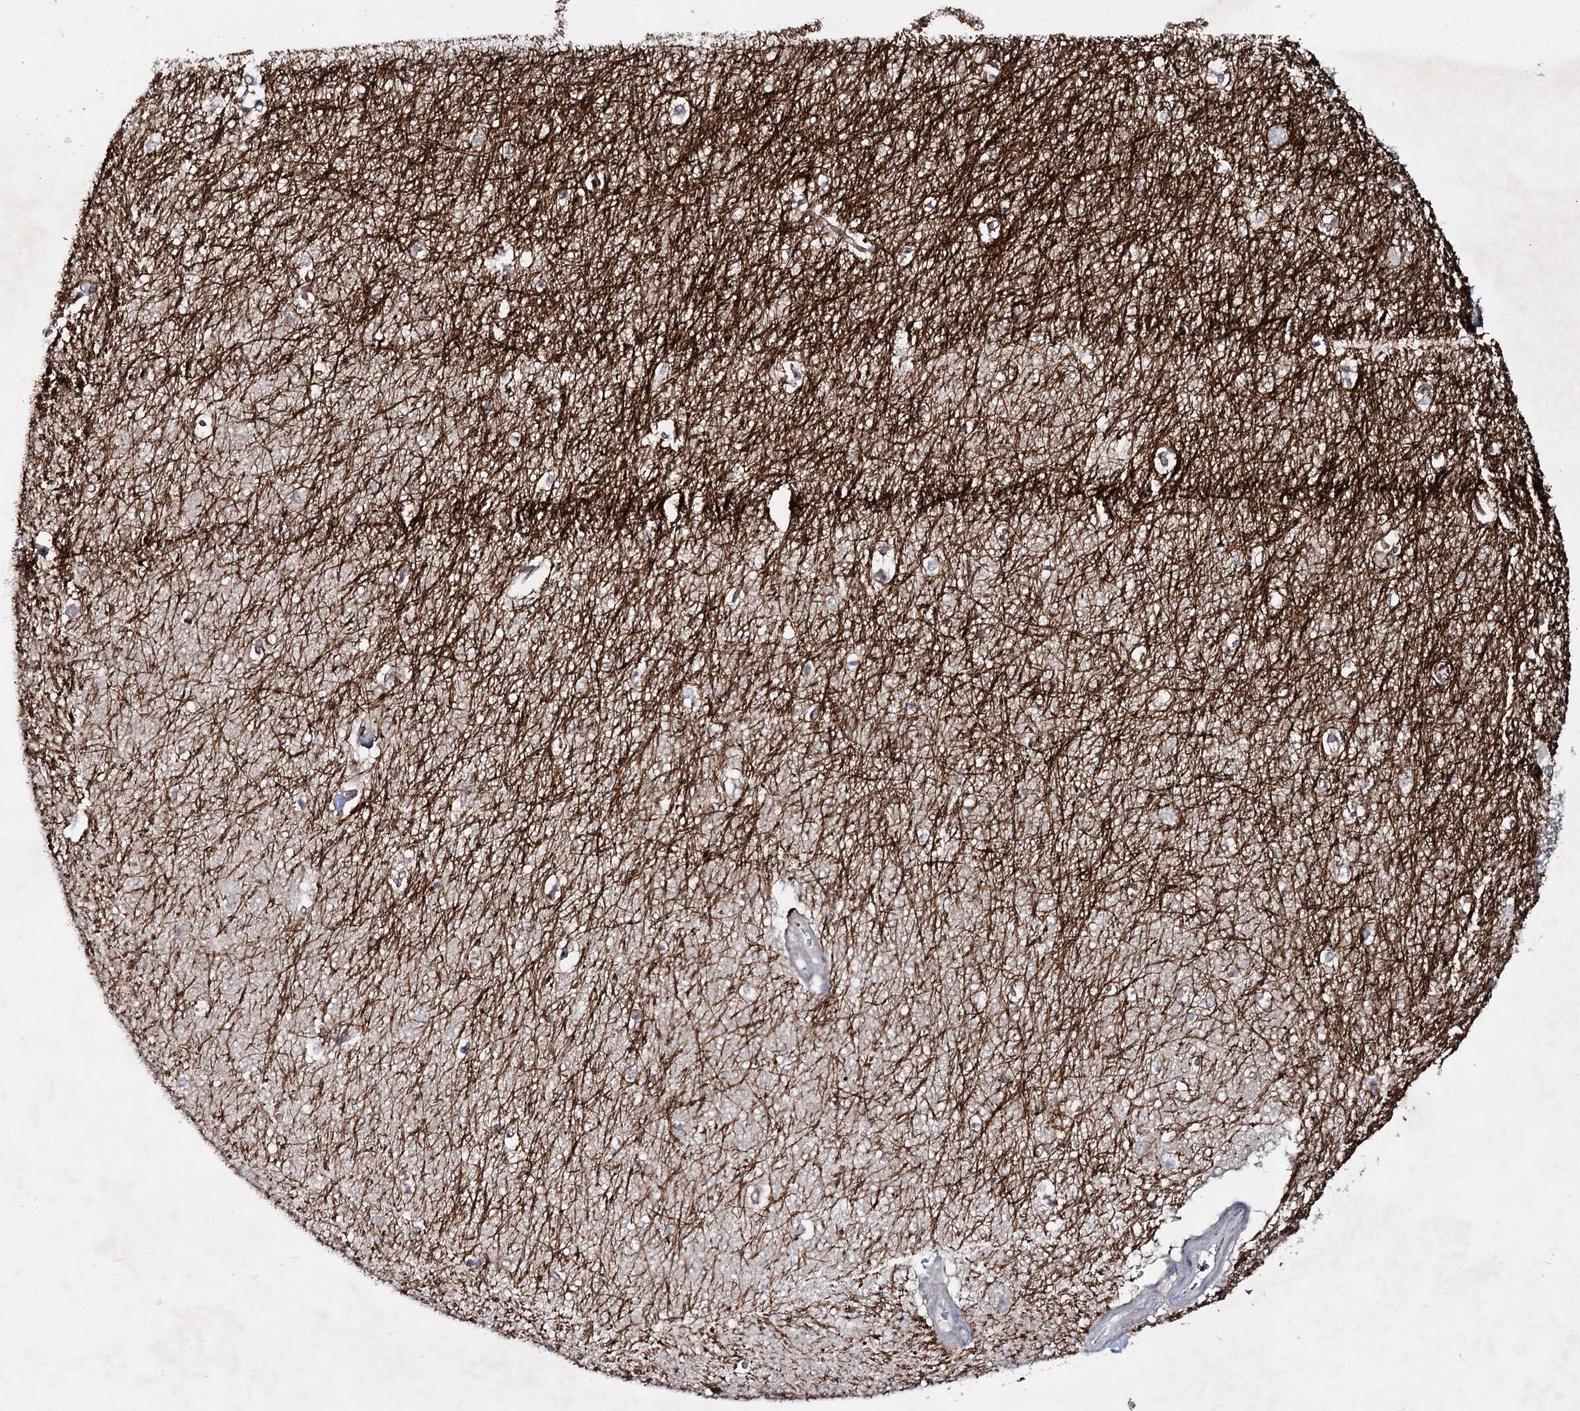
{"staining": {"intensity": "negative", "quantity": "none", "location": "none"}, "tissue": "hippocampus", "cell_type": "Glial cells", "image_type": "normal", "snomed": [{"axis": "morphology", "description": "Normal tissue, NOS"}, {"axis": "topography", "description": "Hippocampus"}], "caption": "Immunohistochemistry photomicrograph of normal hippocampus: hippocampus stained with DAB demonstrates no significant protein positivity in glial cells. The staining is performed using DAB brown chromogen with nuclei counter-stained in using hematoxylin.", "gene": "RNF6", "patient": {"sex": "female", "age": 64}}